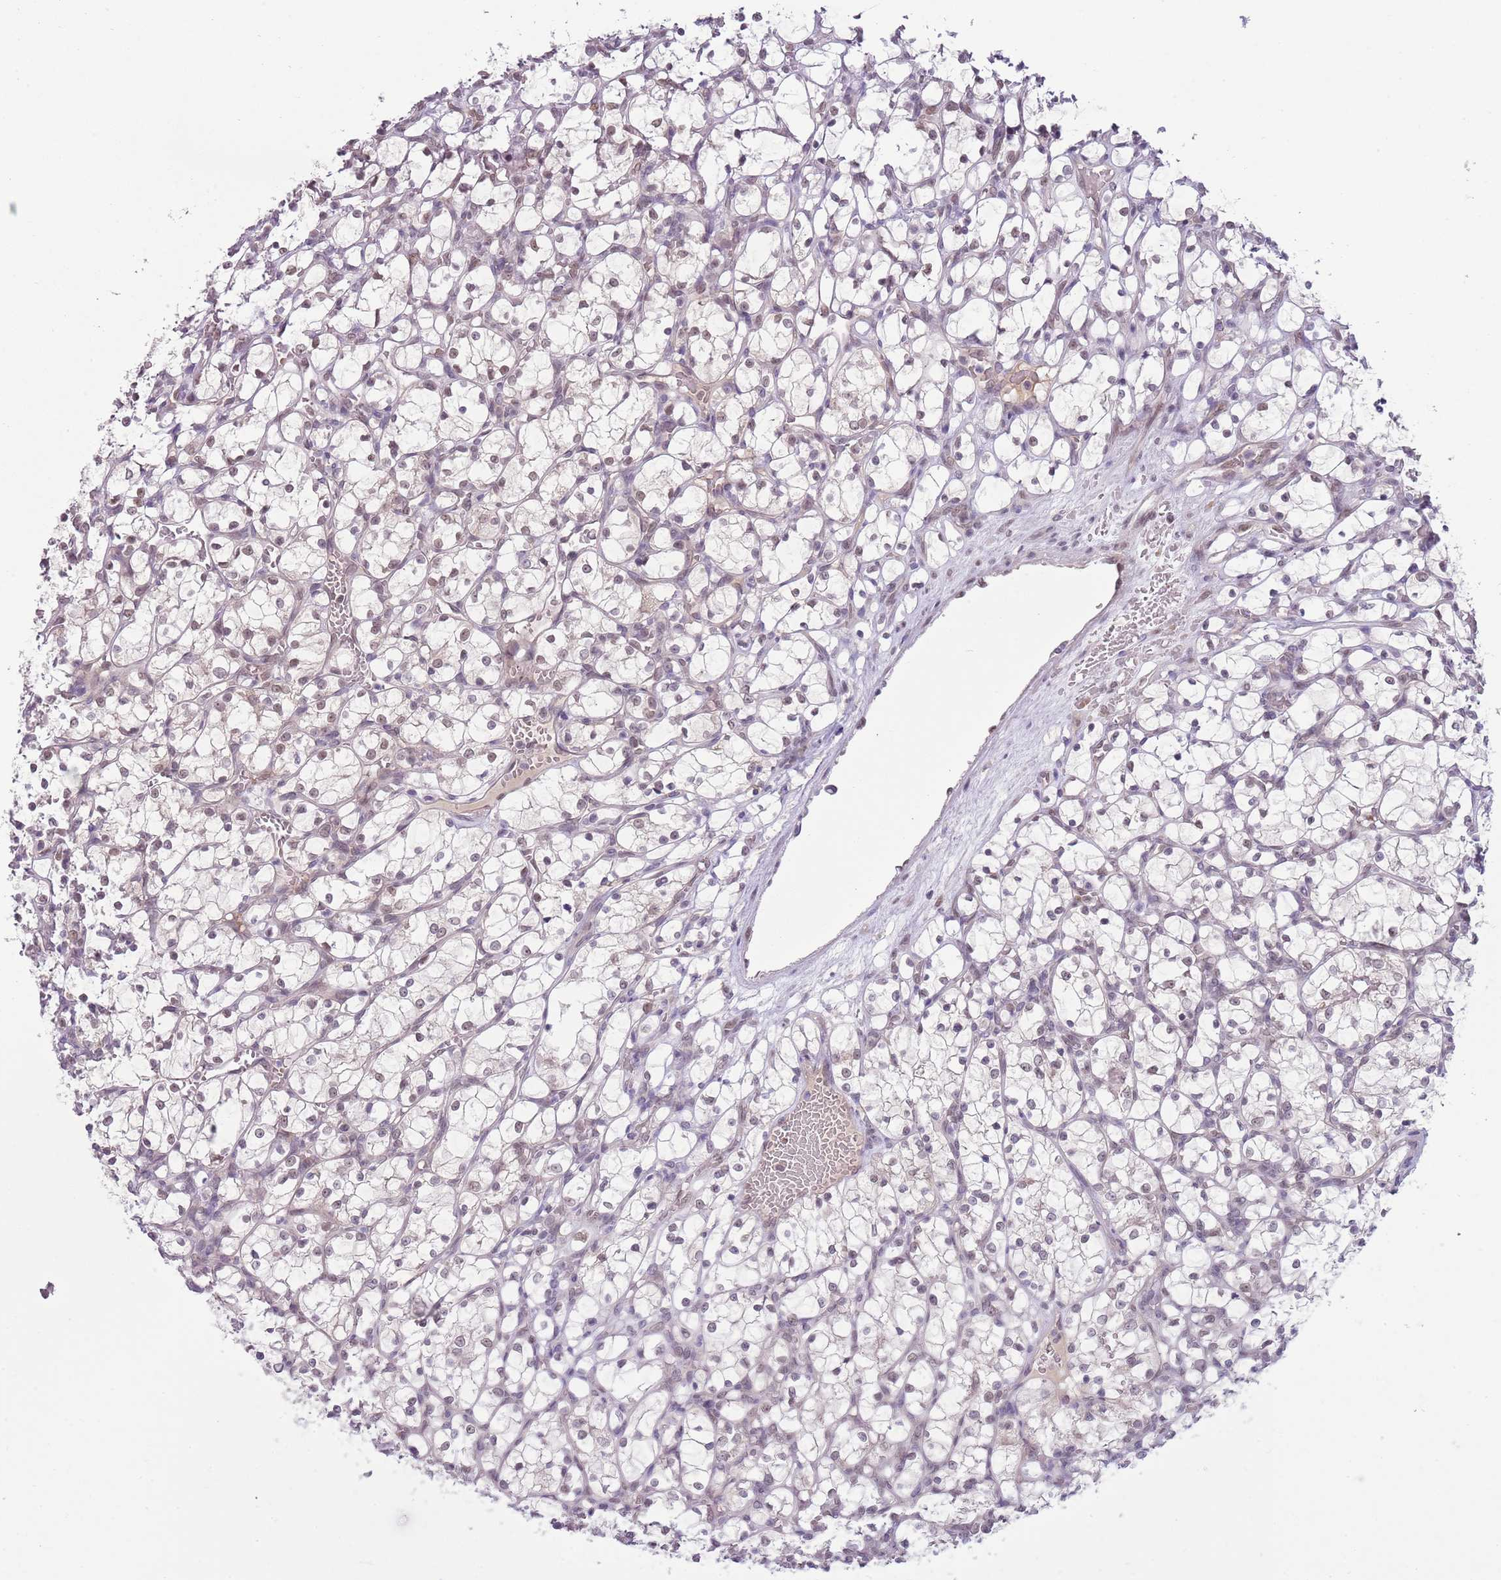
{"staining": {"intensity": "weak", "quantity": "<25%", "location": "nuclear"}, "tissue": "renal cancer", "cell_type": "Tumor cells", "image_type": "cancer", "snomed": [{"axis": "morphology", "description": "Adenocarcinoma, NOS"}, {"axis": "topography", "description": "Kidney"}], "caption": "Histopathology image shows no protein staining in tumor cells of renal cancer tissue.", "gene": "TM2D1", "patient": {"sex": "female", "age": 69}}